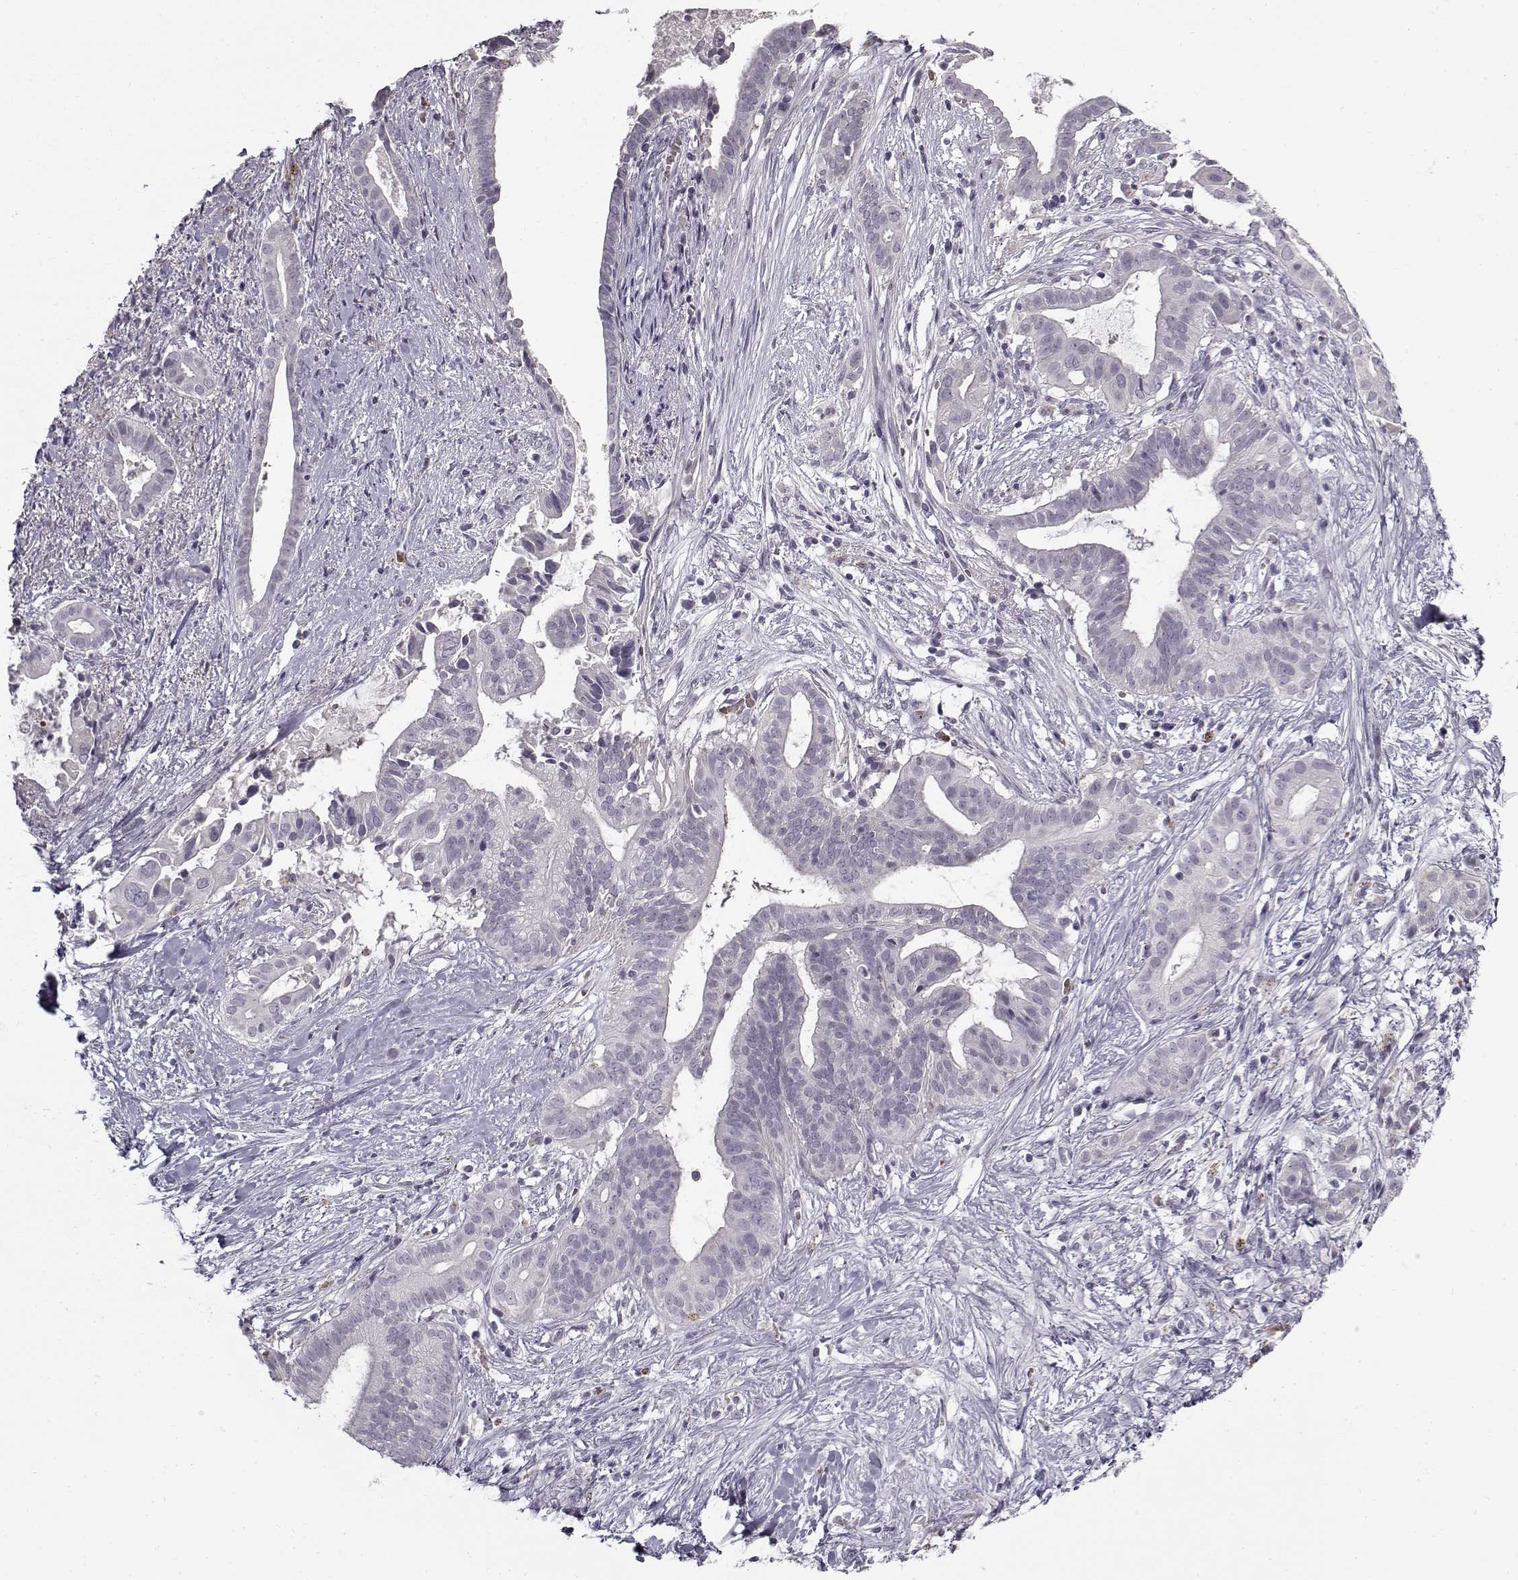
{"staining": {"intensity": "negative", "quantity": "none", "location": "none"}, "tissue": "pancreatic cancer", "cell_type": "Tumor cells", "image_type": "cancer", "snomed": [{"axis": "morphology", "description": "Adenocarcinoma, NOS"}, {"axis": "topography", "description": "Pancreas"}], "caption": "A histopathology image of pancreatic adenocarcinoma stained for a protein displays no brown staining in tumor cells.", "gene": "SNCA", "patient": {"sex": "male", "age": 61}}